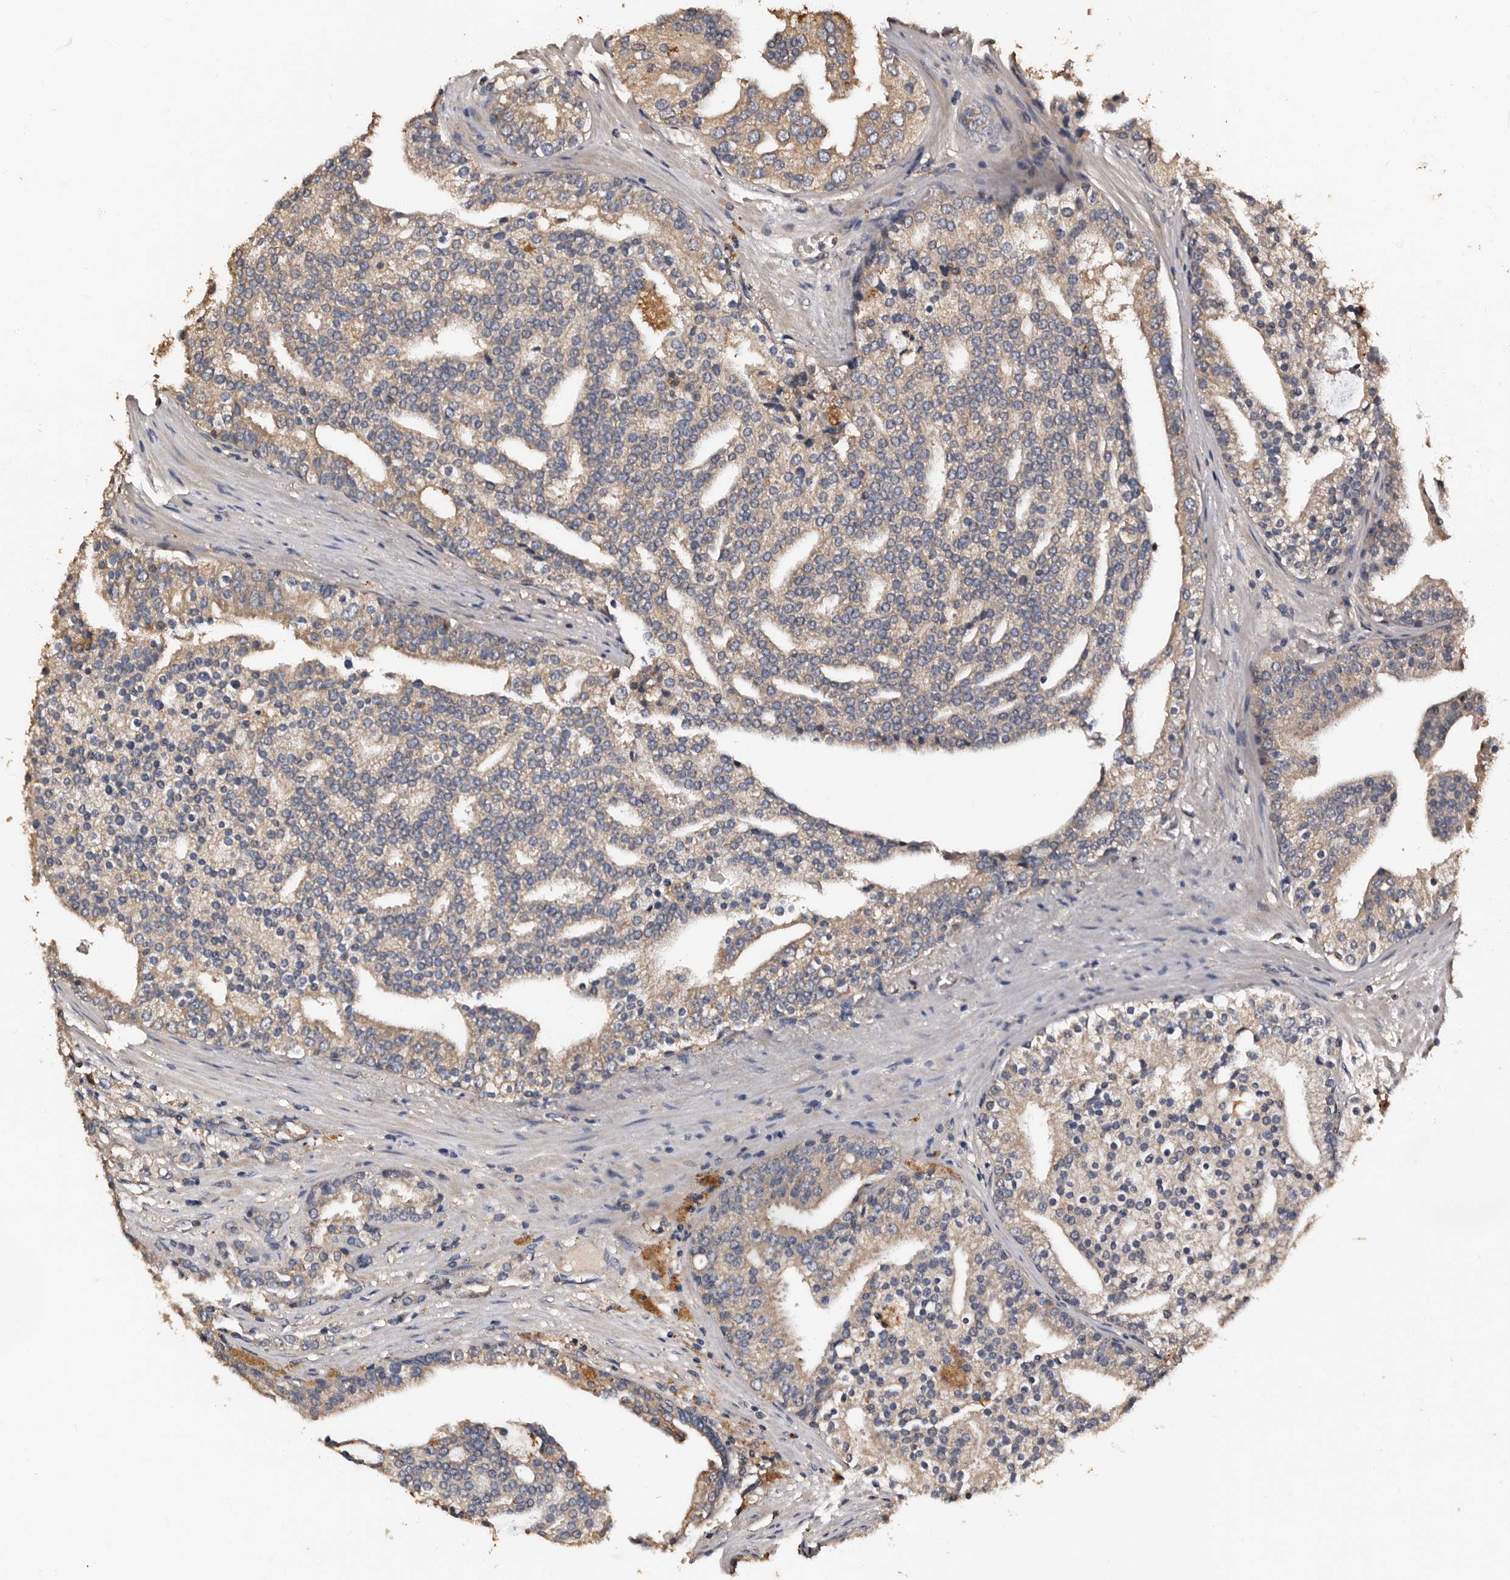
{"staining": {"intensity": "weak", "quantity": "25%-75%", "location": "cytoplasmic/membranous"}, "tissue": "prostate cancer", "cell_type": "Tumor cells", "image_type": "cancer", "snomed": [{"axis": "morphology", "description": "Adenocarcinoma, Low grade"}, {"axis": "topography", "description": "Prostate"}], "caption": "DAB immunohistochemical staining of prostate adenocarcinoma (low-grade) displays weak cytoplasmic/membranous protein positivity in about 25%-75% of tumor cells.", "gene": "ADCK5", "patient": {"sex": "male", "age": 67}}